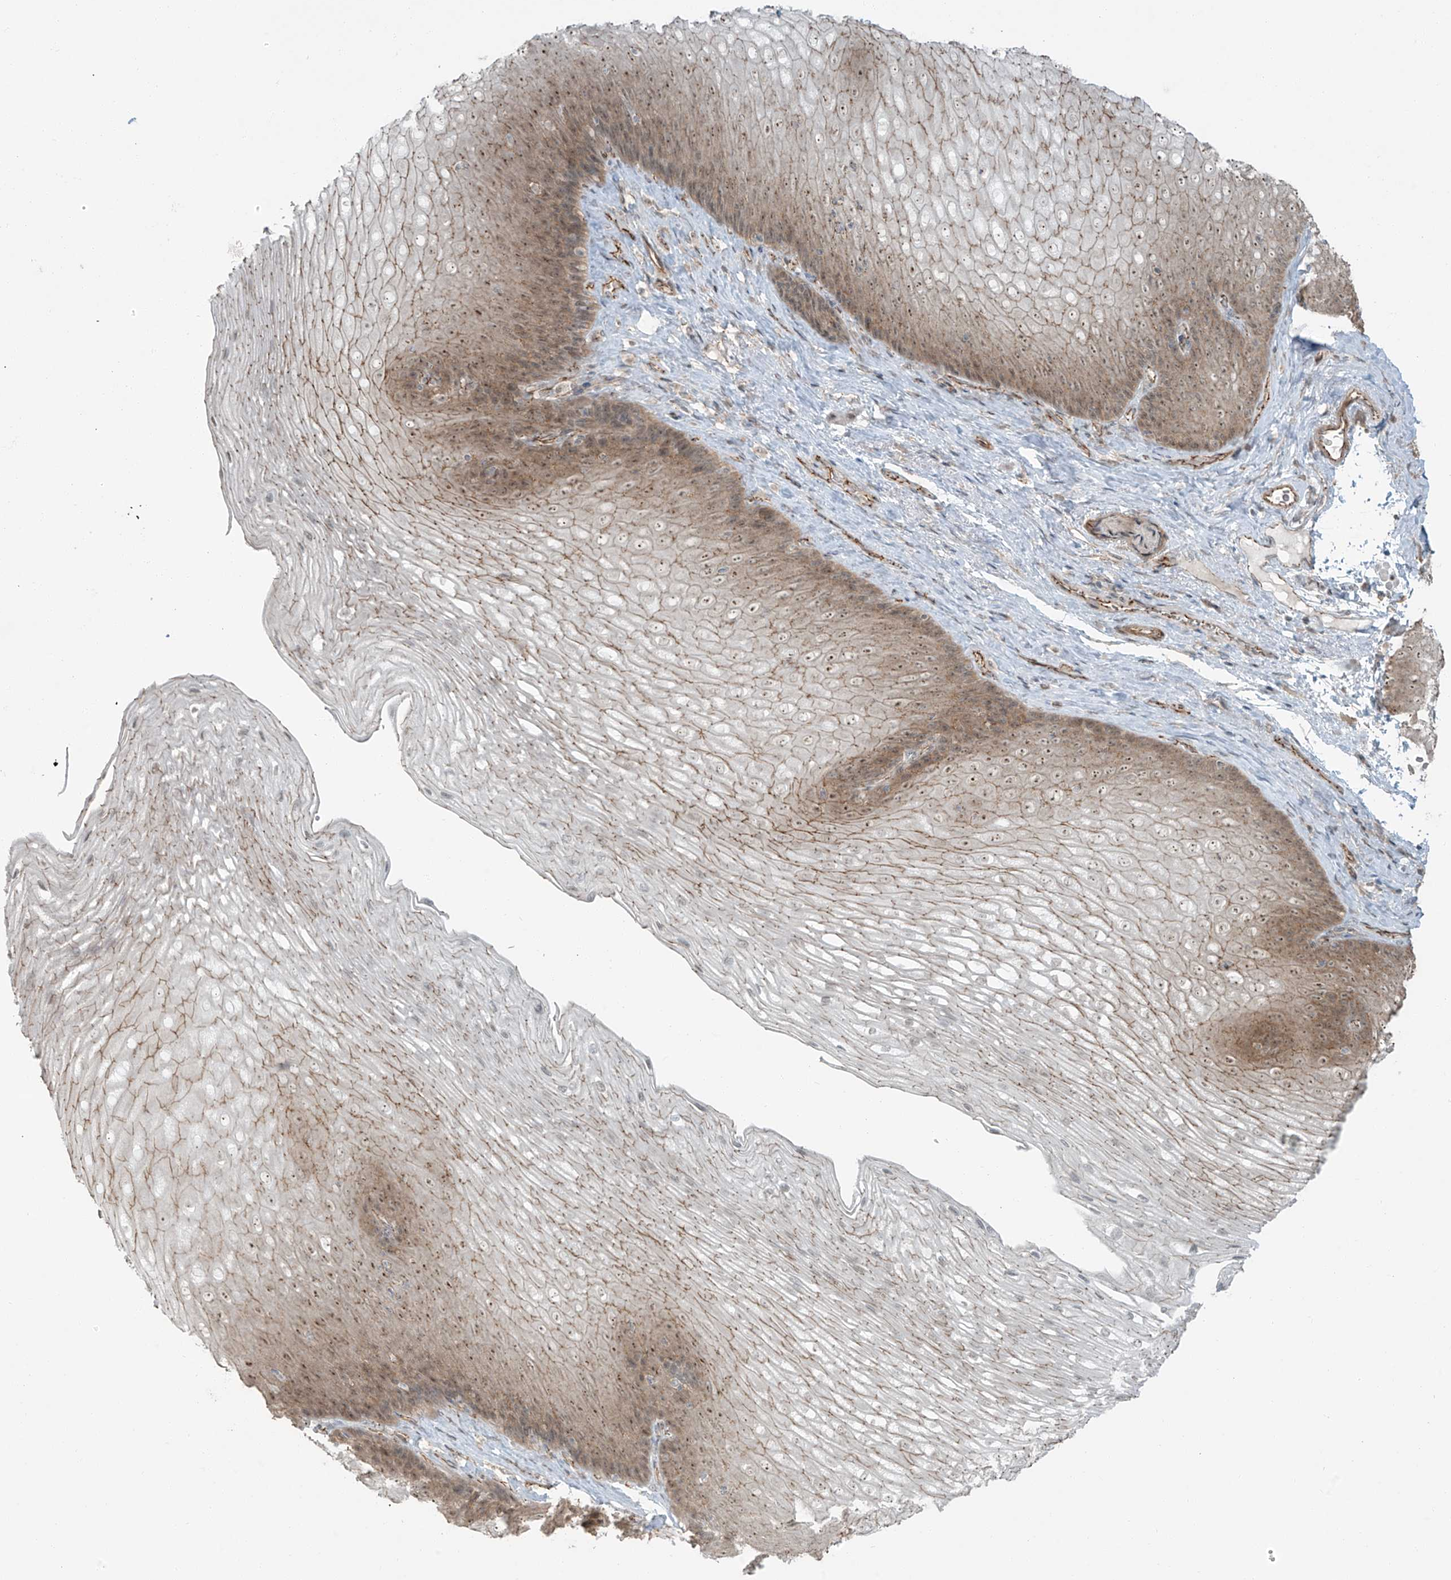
{"staining": {"intensity": "moderate", "quantity": ">75%", "location": "cytoplasmic/membranous,nuclear"}, "tissue": "esophagus", "cell_type": "Squamous epithelial cells", "image_type": "normal", "snomed": [{"axis": "morphology", "description": "Normal tissue, NOS"}, {"axis": "topography", "description": "Esophagus"}], "caption": "Immunohistochemistry photomicrograph of unremarkable esophagus: esophagus stained using immunohistochemistry exhibits medium levels of moderate protein expression localized specifically in the cytoplasmic/membranous,nuclear of squamous epithelial cells, appearing as a cytoplasmic/membranous,nuclear brown color.", "gene": "ZNF16", "patient": {"sex": "female", "age": 66}}